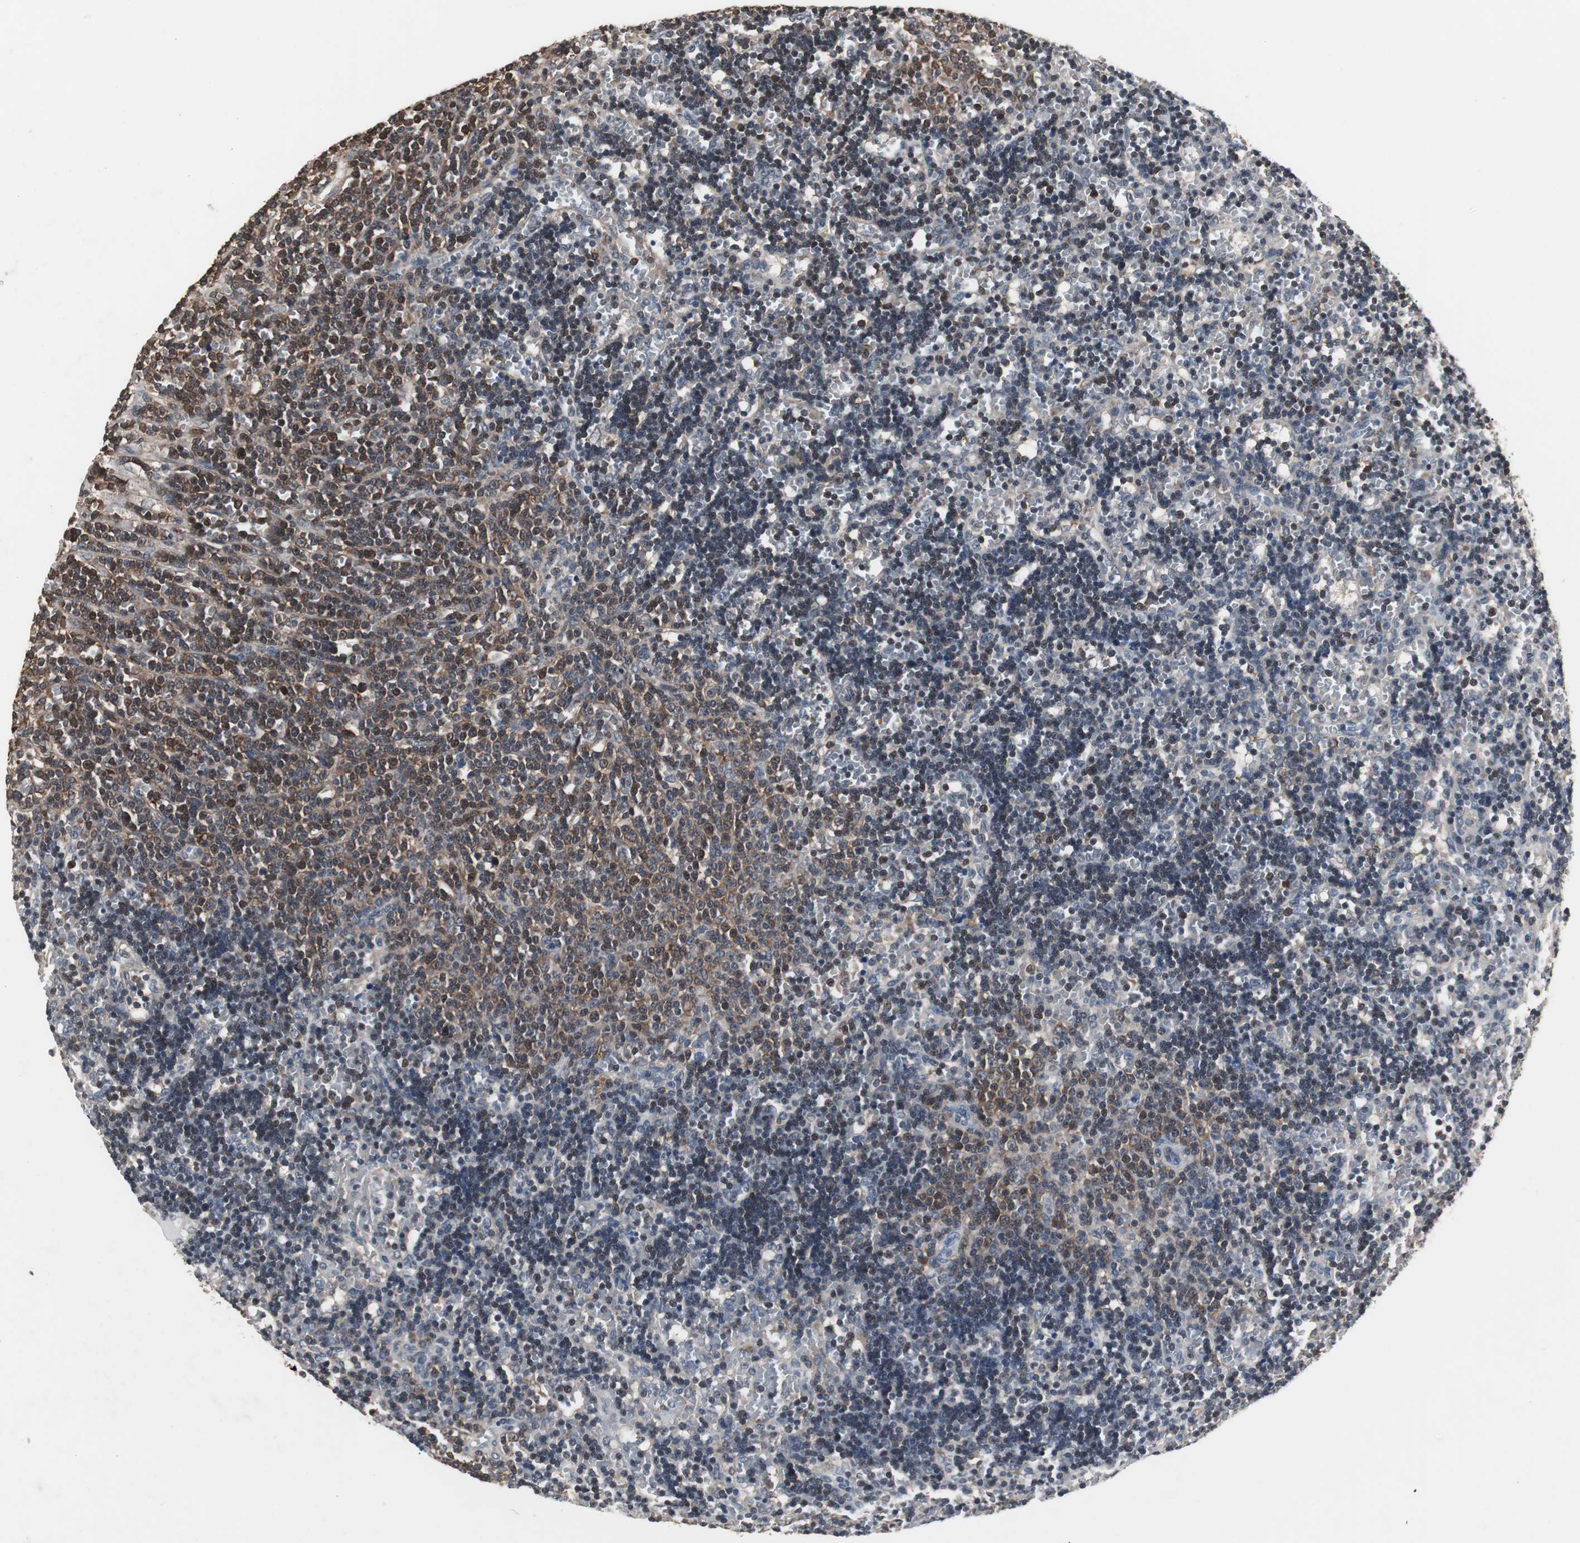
{"staining": {"intensity": "moderate", "quantity": "25%-75%", "location": "cytoplasmic/membranous"}, "tissue": "lymphoma", "cell_type": "Tumor cells", "image_type": "cancer", "snomed": [{"axis": "morphology", "description": "Malignant lymphoma, non-Hodgkin's type, Low grade"}, {"axis": "topography", "description": "Spleen"}], "caption": "Immunohistochemistry (IHC) histopathology image of neoplastic tissue: lymphoma stained using immunohistochemistry reveals medium levels of moderate protein expression localized specifically in the cytoplasmic/membranous of tumor cells, appearing as a cytoplasmic/membranous brown color.", "gene": "ZSCAN22", "patient": {"sex": "male", "age": 60}}